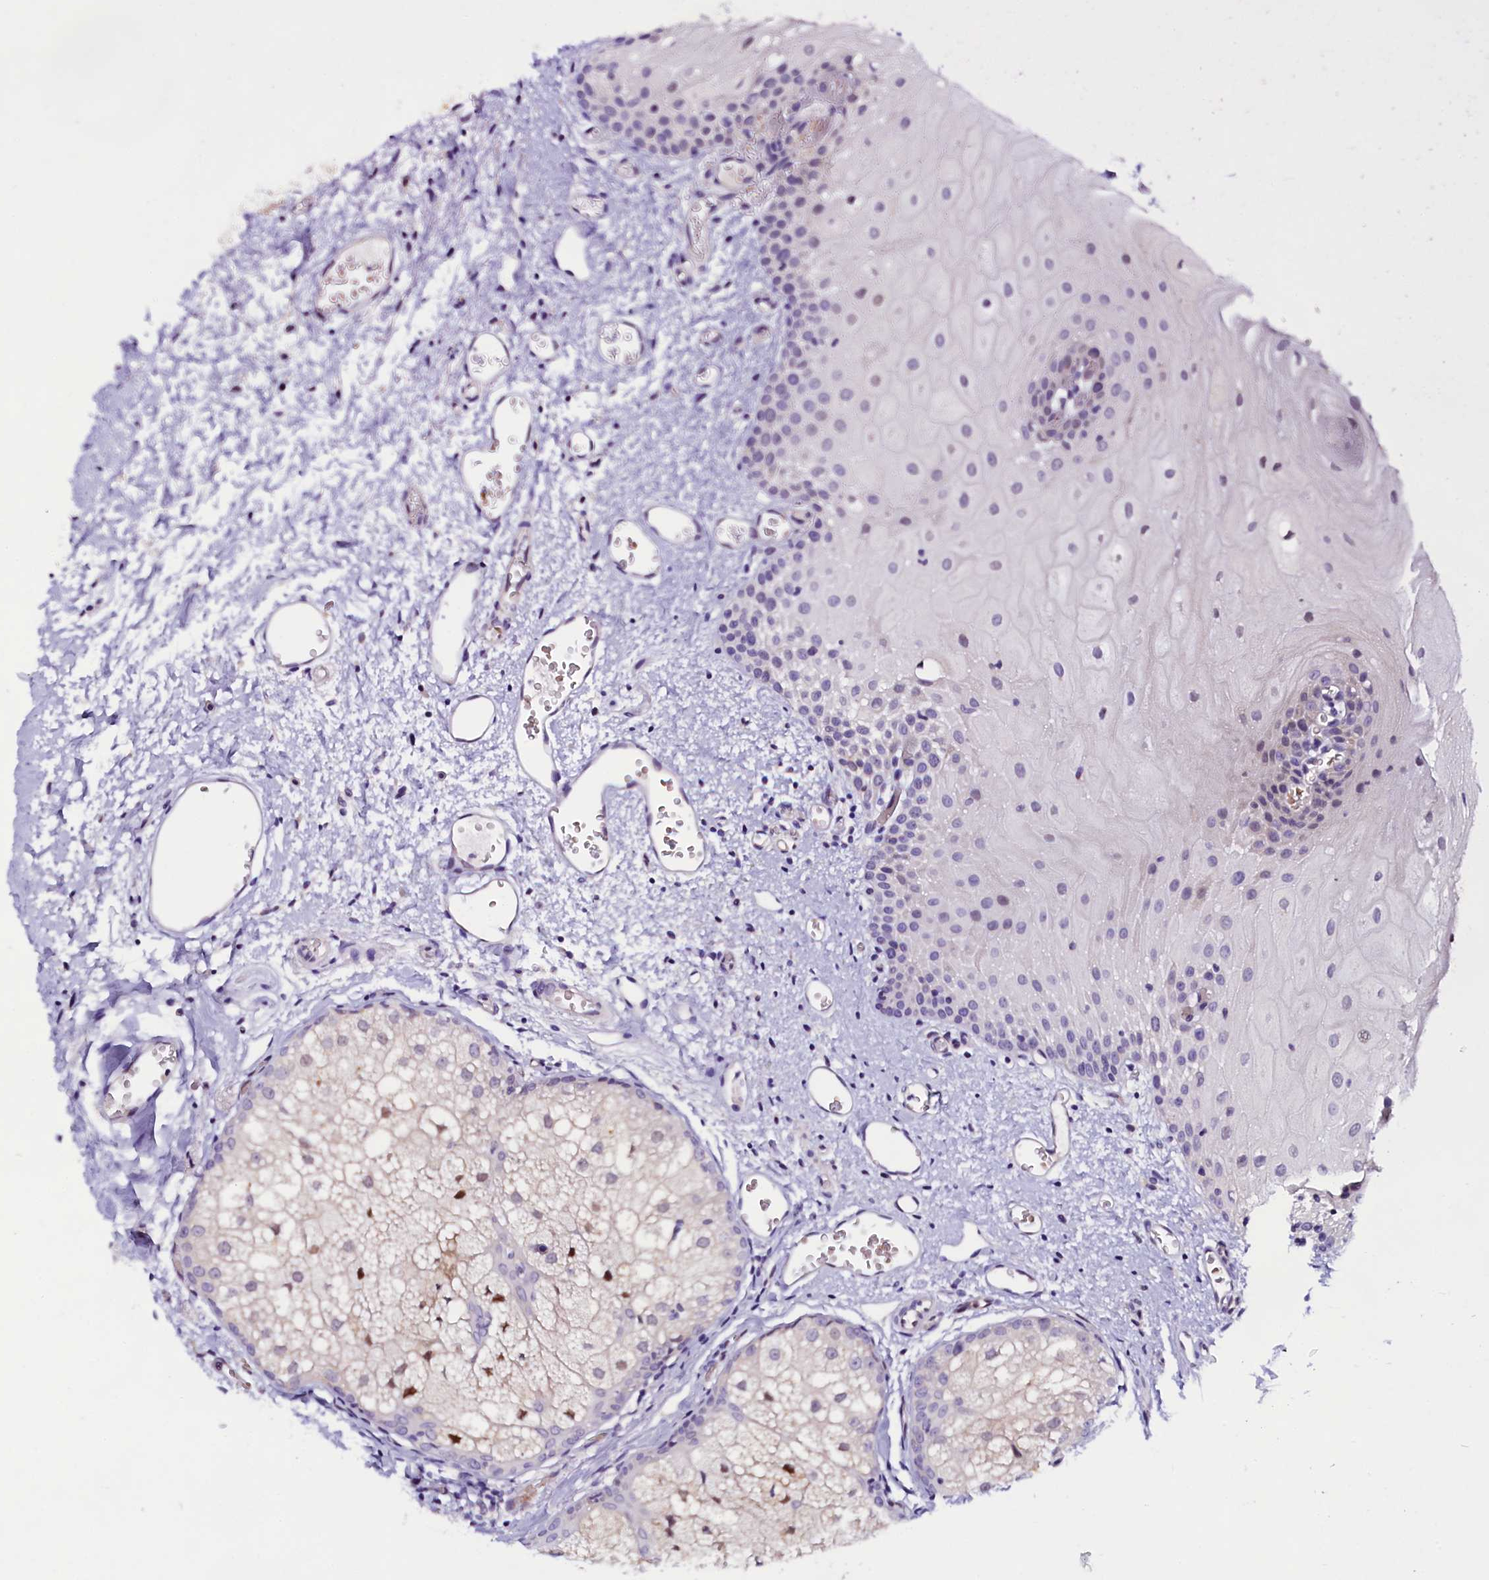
{"staining": {"intensity": "negative", "quantity": "none", "location": "none"}, "tissue": "oral mucosa", "cell_type": "Squamous epithelial cells", "image_type": "normal", "snomed": [{"axis": "morphology", "description": "Normal tissue, NOS"}, {"axis": "morphology", "description": "Squamous cell carcinoma, NOS"}, {"axis": "topography", "description": "Oral tissue"}, {"axis": "topography", "description": "Head-Neck"}], "caption": "Immunohistochemistry (IHC) of unremarkable human oral mucosa shows no staining in squamous epithelial cells.", "gene": "C9orf40", "patient": {"sex": "female", "age": 70}}